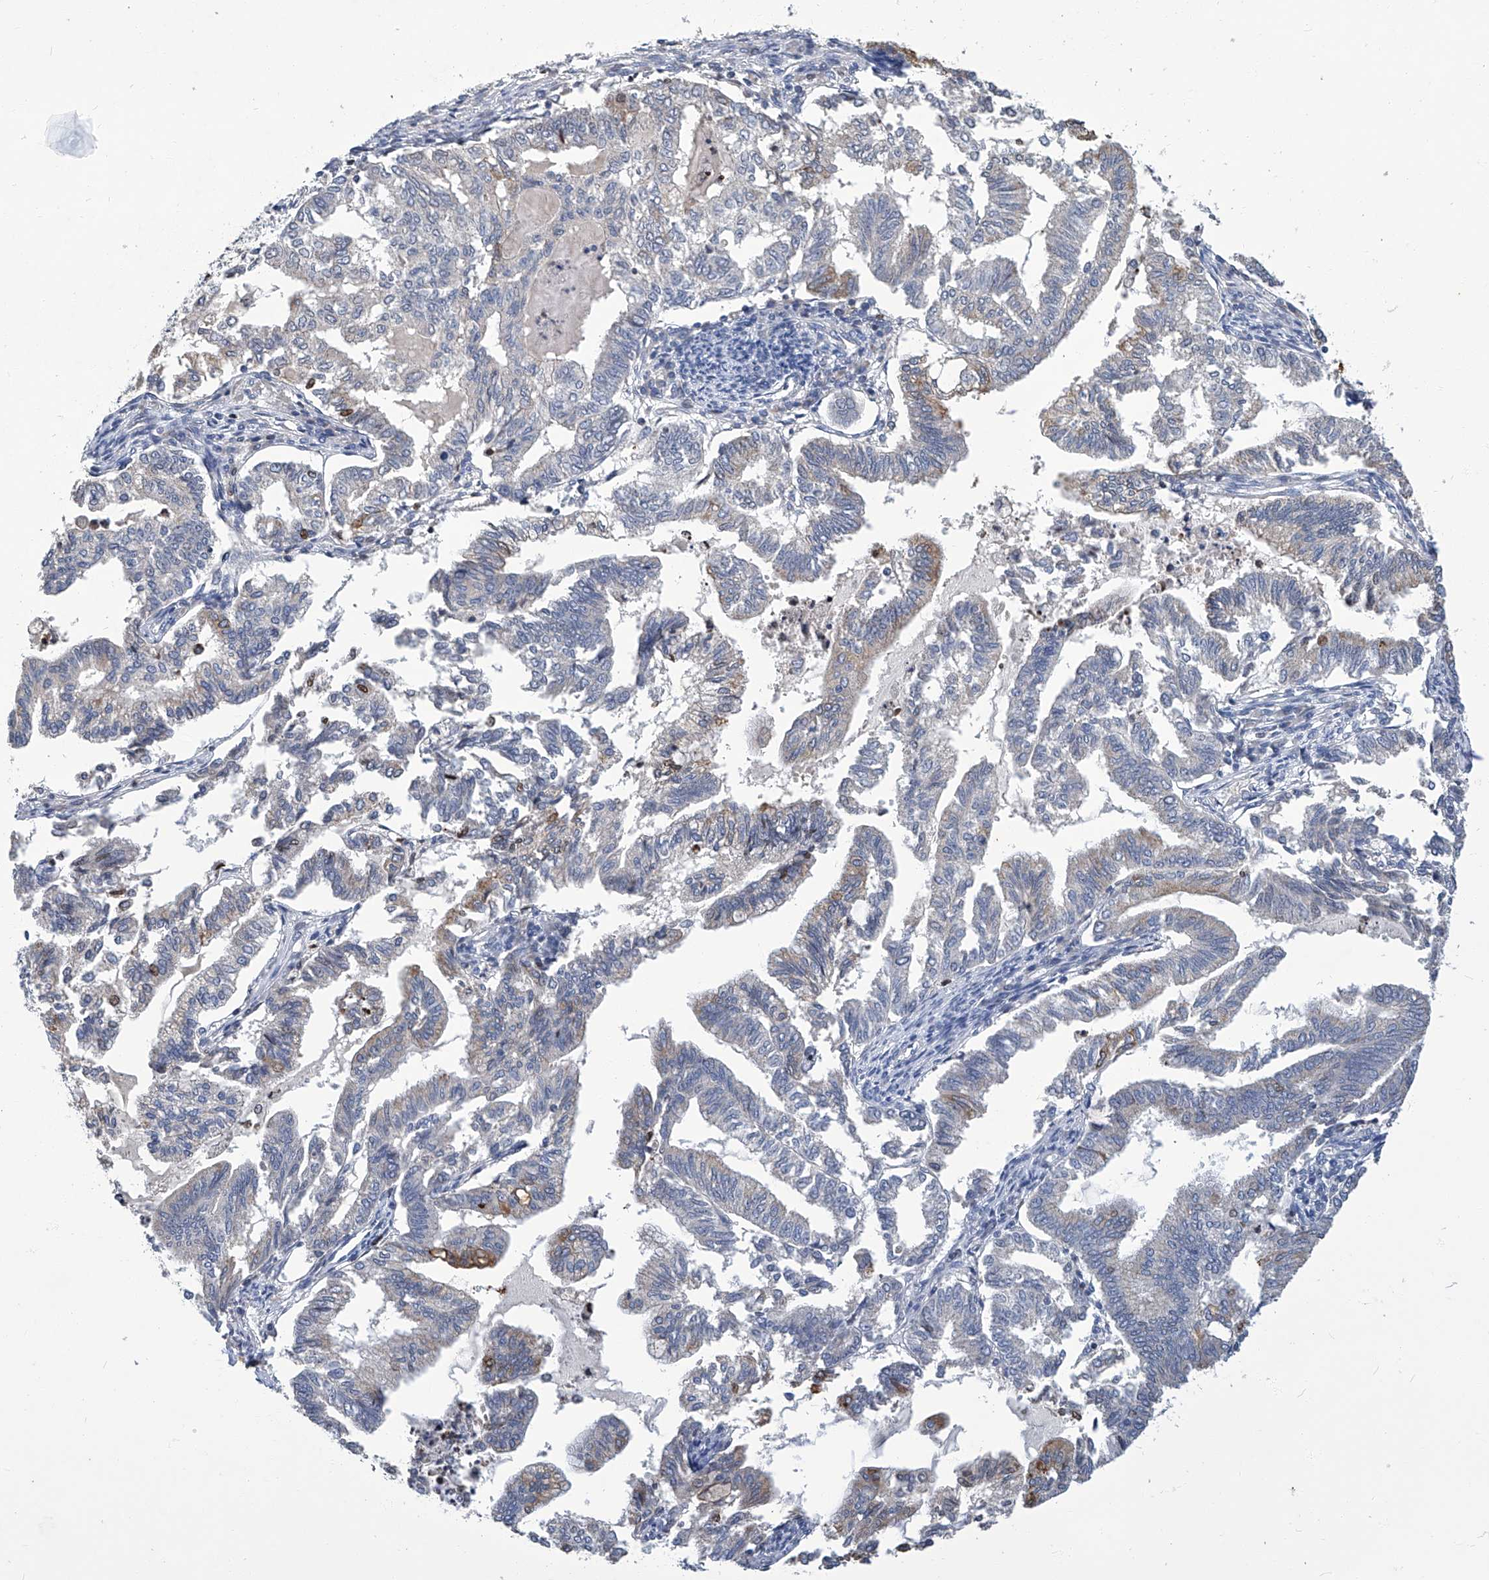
{"staining": {"intensity": "negative", "quantity": "none", "location": "none"}, "tissue": "endometrial cancer", "cell_type": "Tumor cells", "image_type": "cancer", "snomed": [{"axis": "morphology", "description": "Adenocarcinoma, NOS"}, {"axis": "topography", "description": "Endometrium"}], "caption": "Tumor cells are negative for brown protein staining in endometrial cancer (adenocarcinoma).", "gene": "TGFBR1", "patient": {"sex": "female", "age": 79}}